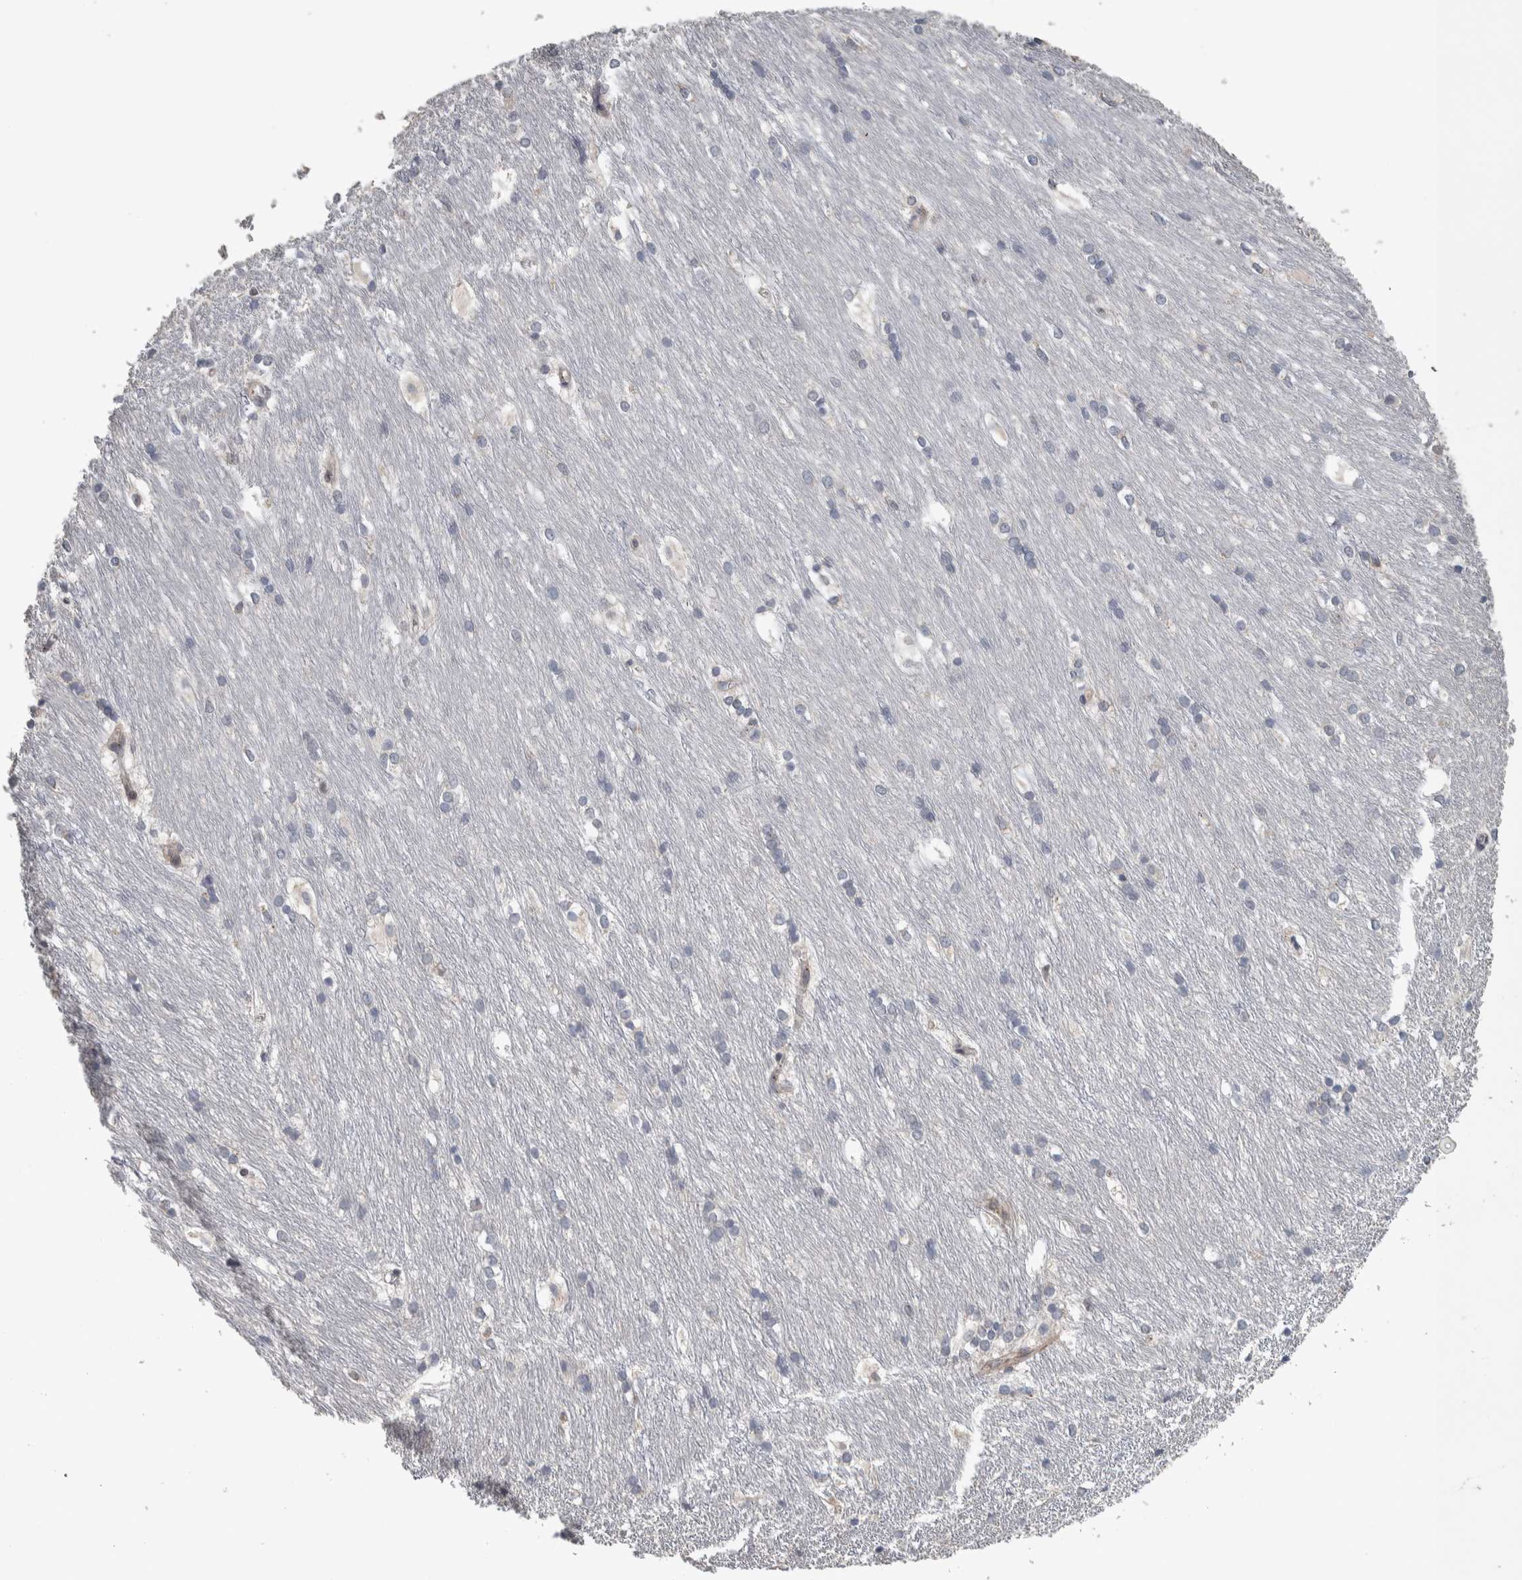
{"staining": {"intensity": "moderate", "quantity": "<25%", "location": "cytoplasmic/membranous"}, "tissue": "caudate", "cell_type": "Glial cells", "image_type": "normal", "snomed": [{"axis": "morphology", "description": "Normal tissue, NOS"}, {"axis": "topography", "description": "Lateral ventricle wall"}], "caption": "Unremarkable caudate exhibits moderate cytoplasmic/membranous staining in approximately <25% of glial cells, visualized by immunohistochemistry.", "gene": "IFRD1", "patient": {"sex": "female", "age": 19}}